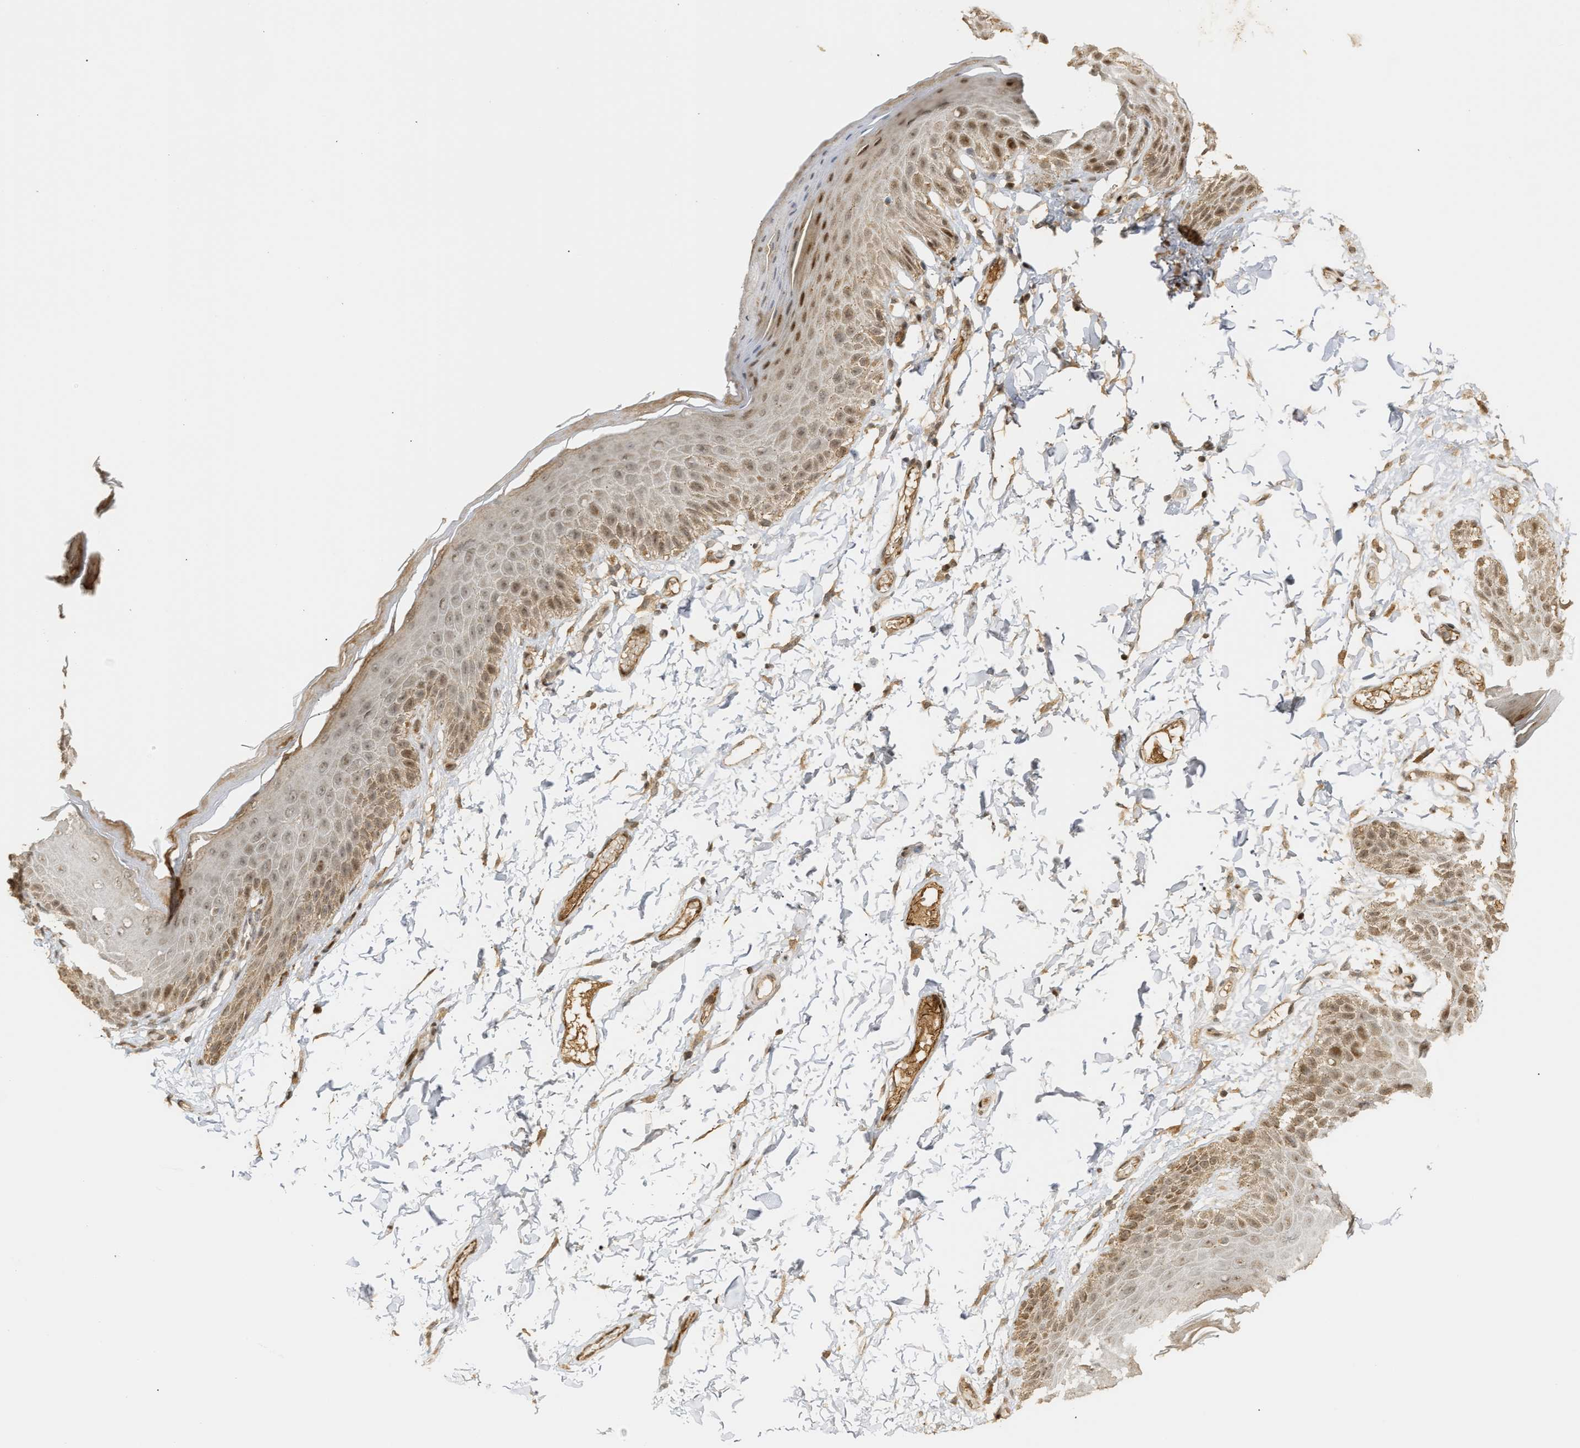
{"staining": {"intensity": "strong", "quantity": "<25%", "location": "cytoplasmic/membranous,nuclear"}, "tissue": "skin", "cell_type": "Epidermal cells", "image_type": "normal", "snomed": [{"axis": "morphology", "description": "Normal tissue, NOS"}, {"axis": "topography", "description": "Anal"}], "caption": "DAB (3,3'-diaminobenzidine) immunohistochemical staining of unremarkable human skin demonstrates strong cytoplasmic/membranous,nuclear protein staining in approximately <25% of epidermal cells. The protein is shown in brown color, while the nuclei are stained blue.", "gene": "ZFAND5", "patient": {"sex": "male", "age": 44}}